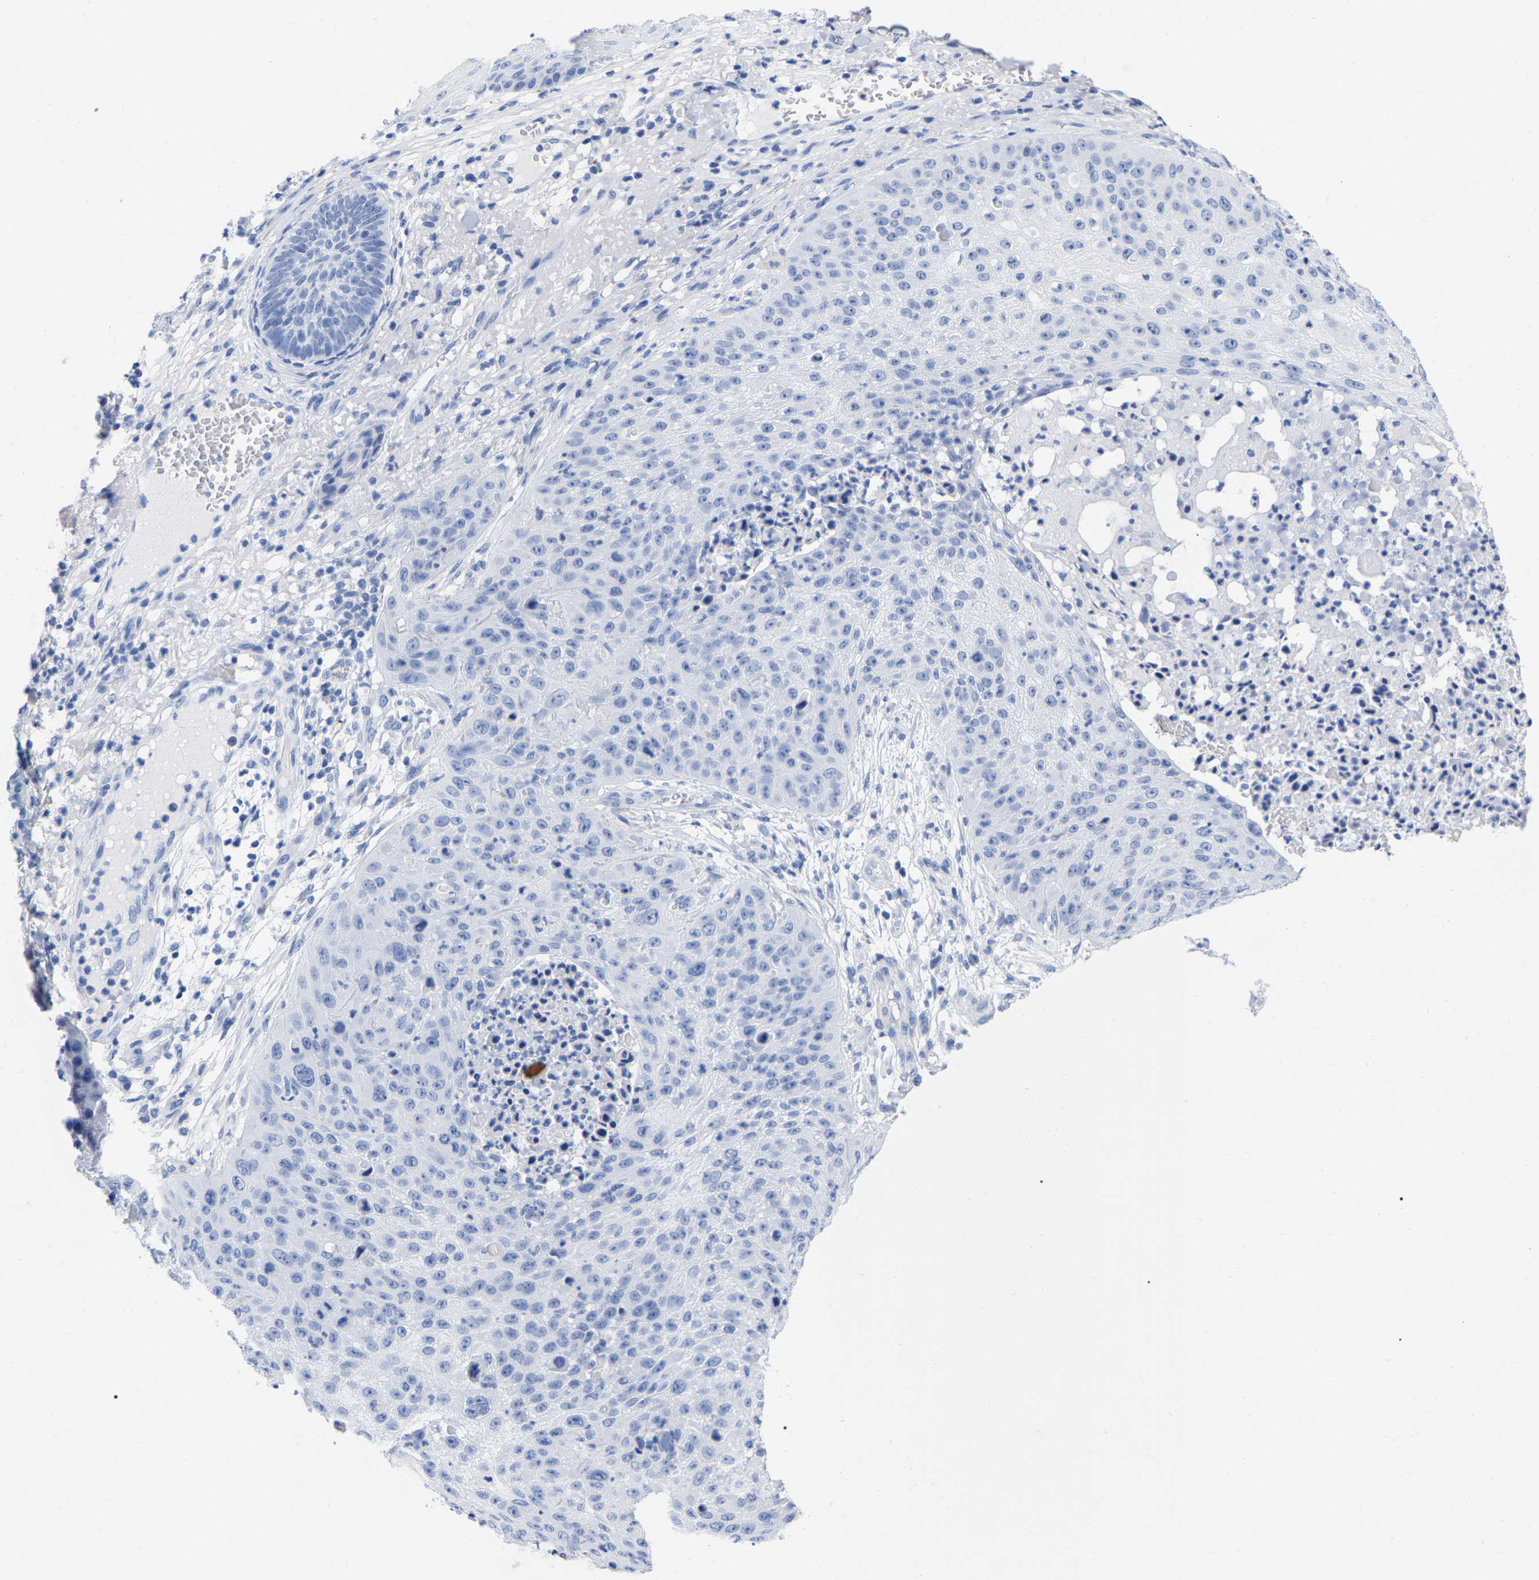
{"staining": {"intensity": "negative", "quantity": "none", "location": "none"}, "tissue": "skin cancer", "cell_type": "Tumor cells", "image_type": "cancer", "snomed": [{"axis": "morphology", "description": "Squamous cell carcinoma, NOS"}, {"axis": "topography", "description": "Skin"}], "caption": "Tumor cells show no significant staining in skin cancer (squamous cell carcinoma).", "gene": "HAPLN1", "patient": {"sex": "female", "age": 80}}